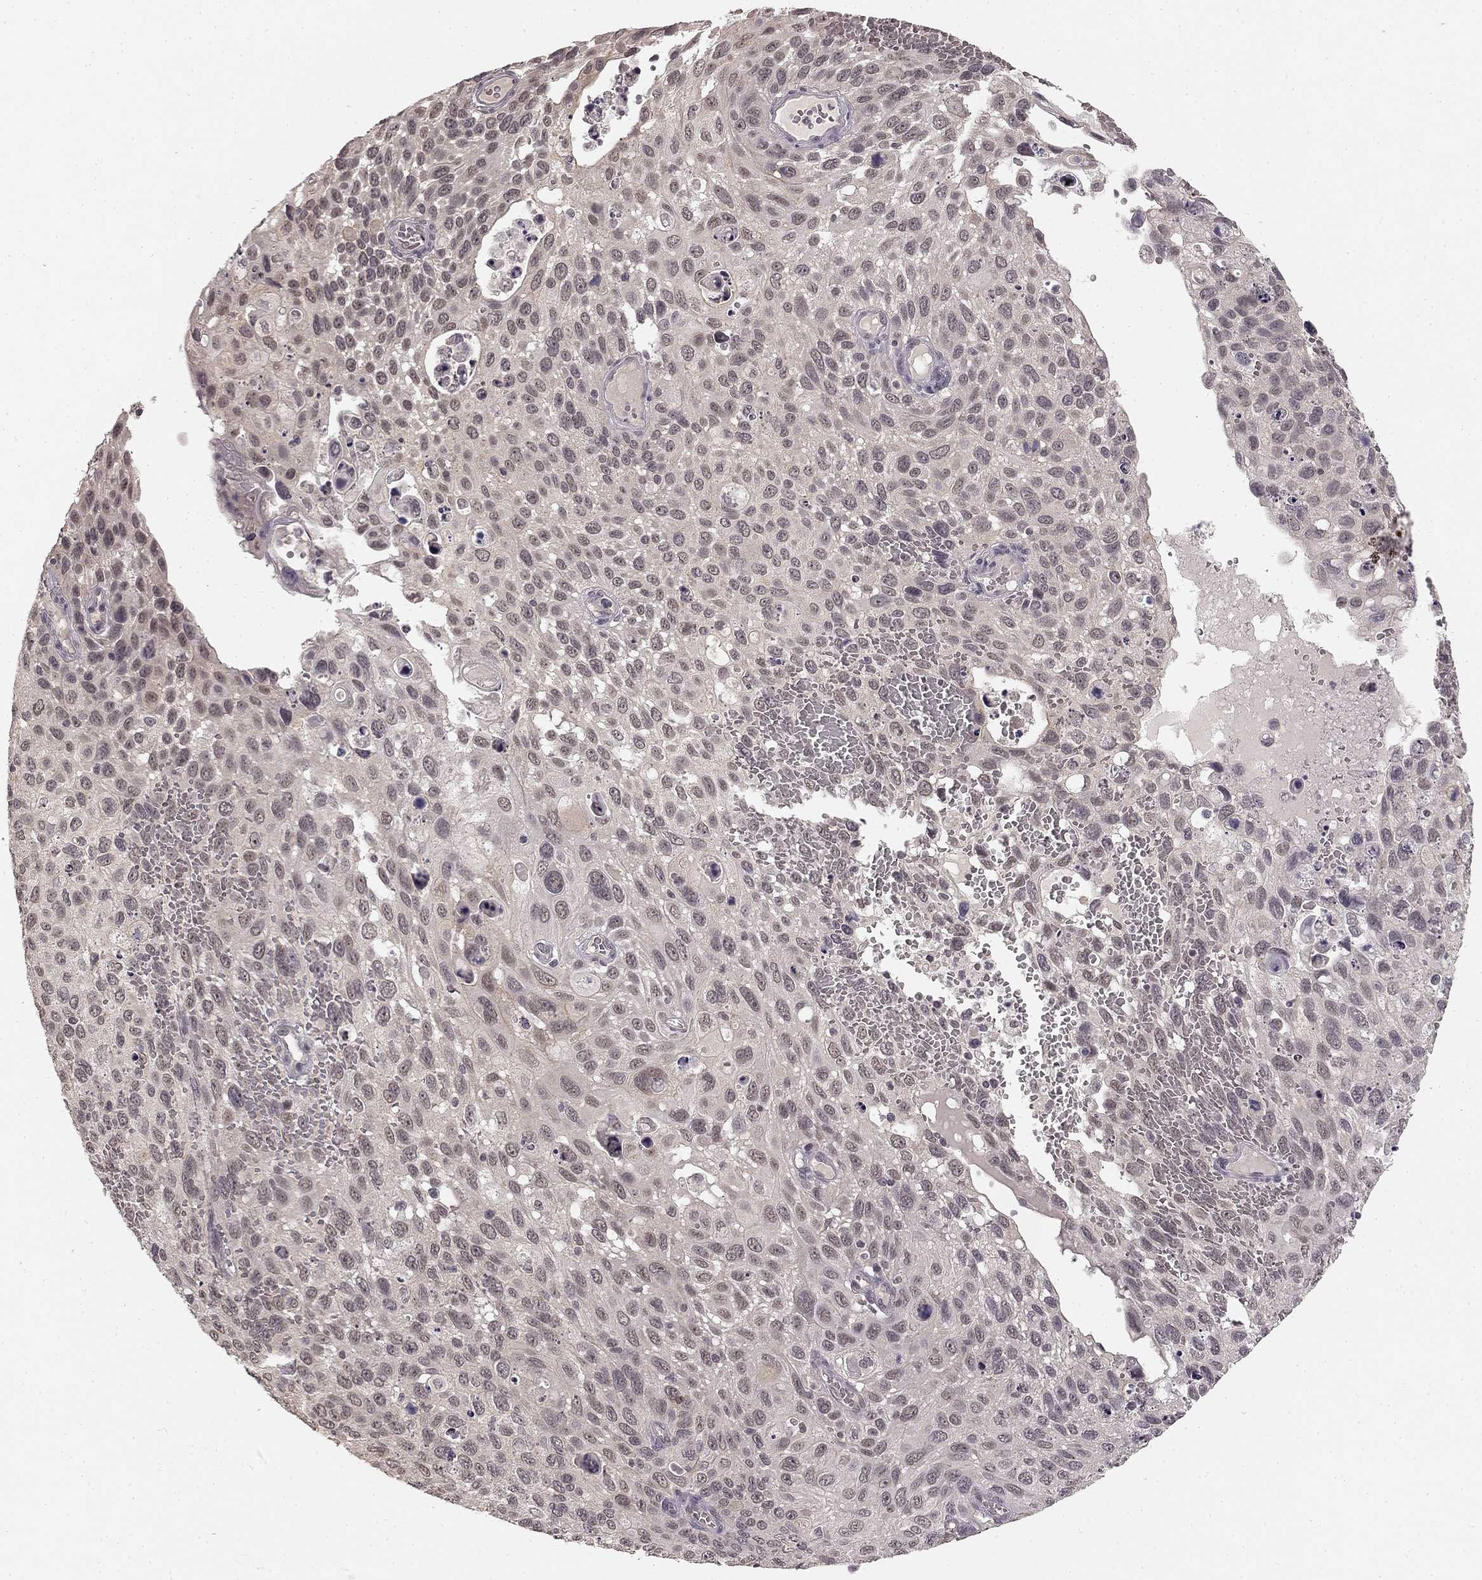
{"staining": {"intensity": "negative", "quantity": "none", "location": "none"}, "tissue": "cervical cancer", "cell_type": "Tumor cells", "image_type": "cancer", "snomed": [{"axis": "morphology", "description": "Squamous cell carcinoma, NOS"}, {"axis": "topography", "description": "Cervix"}], "caption": "Human cervical squamous cell carcinoma stained for a protein using IHC exhibits no staining in tumor cells.", "gene": "HCN4", "patient": {"sex": "female", "age": 70}}